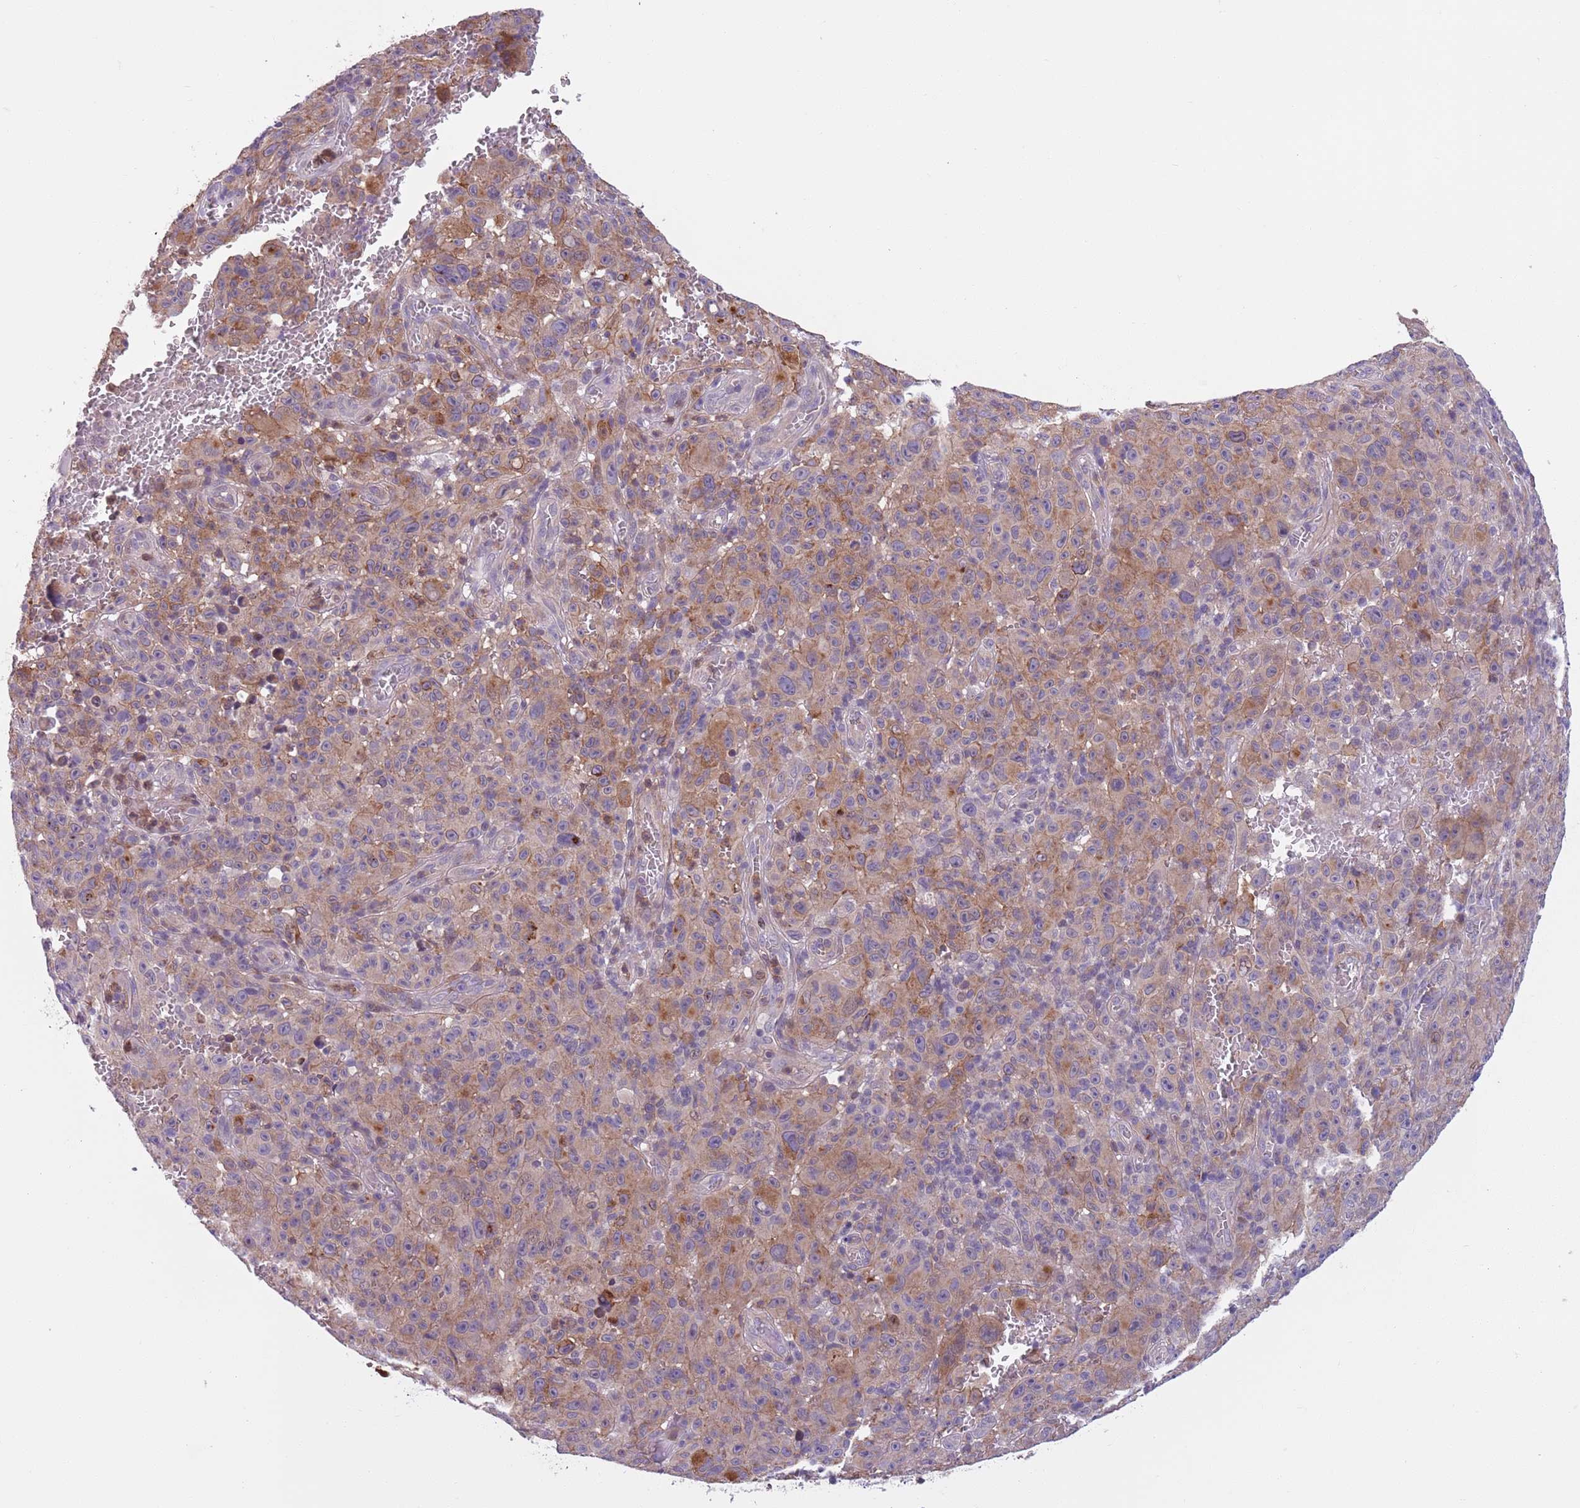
{"staining": {"intensity": "moderate", "quantity": "25%-75%", "location": "cytoplasmic/membranous"}, "tissue": "melanoma", "cell_type": "Tumor cells", "image_type": "cancer", "snomed": [{"axis": "morphology", "description": "Malignant melanoma, NOS"}, {"axis": "topography", "description": "Skin"}], "caption": "Immunohistochemical staining of human malignant melanoma reveals medium levels of moderate cytoplasmic/membranous protein positivity in about 25%-75% of tumor cells.", "gene": "JAML", "patient": {"sex": "female", "age": 82}}